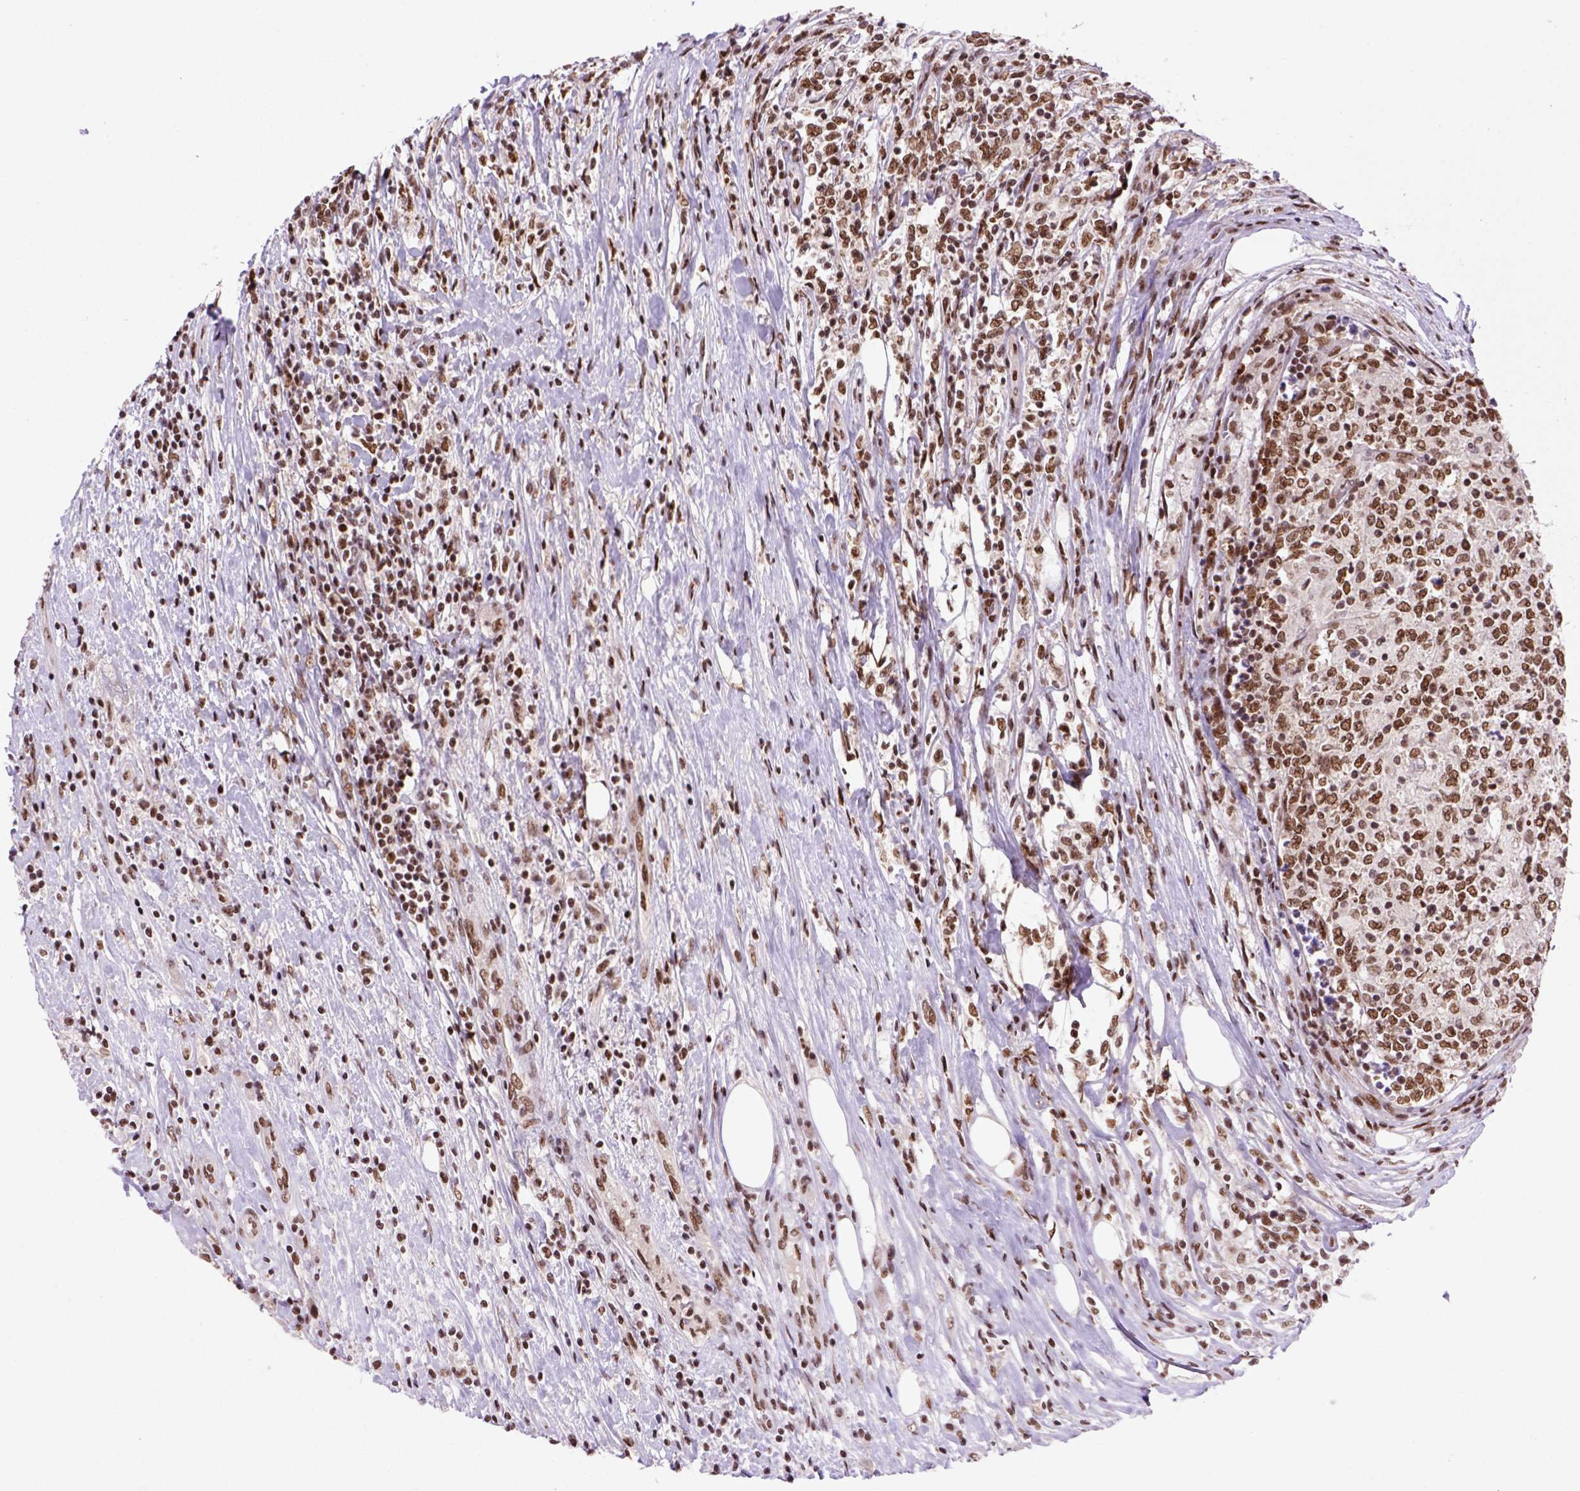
{"staining": {"intensity": "moderate", "quantity": ">75%", "location": "nuclear"}, "tissue": "lymphoma", "cell_type": "Tumor cells", "image_type": "cancer", "snomed": [{"axis": "morphology", "description": "Malignant lymphoma, non-Hodgkin's type, High grade"}, {"axis": "topography", "description": "Lymph node"}], "caption": "Immunohistochemistry (IHC) (DAB (3,3'-diaminobenzidine)) staining of malignant lymphoma, non-Hodgkin's type (high-grade) exhibits moderate nuclear protein positivity in about >75% of tumor cells.", "gene": "NSMCE2", "patient": {"sex": "female", "age": 84}}